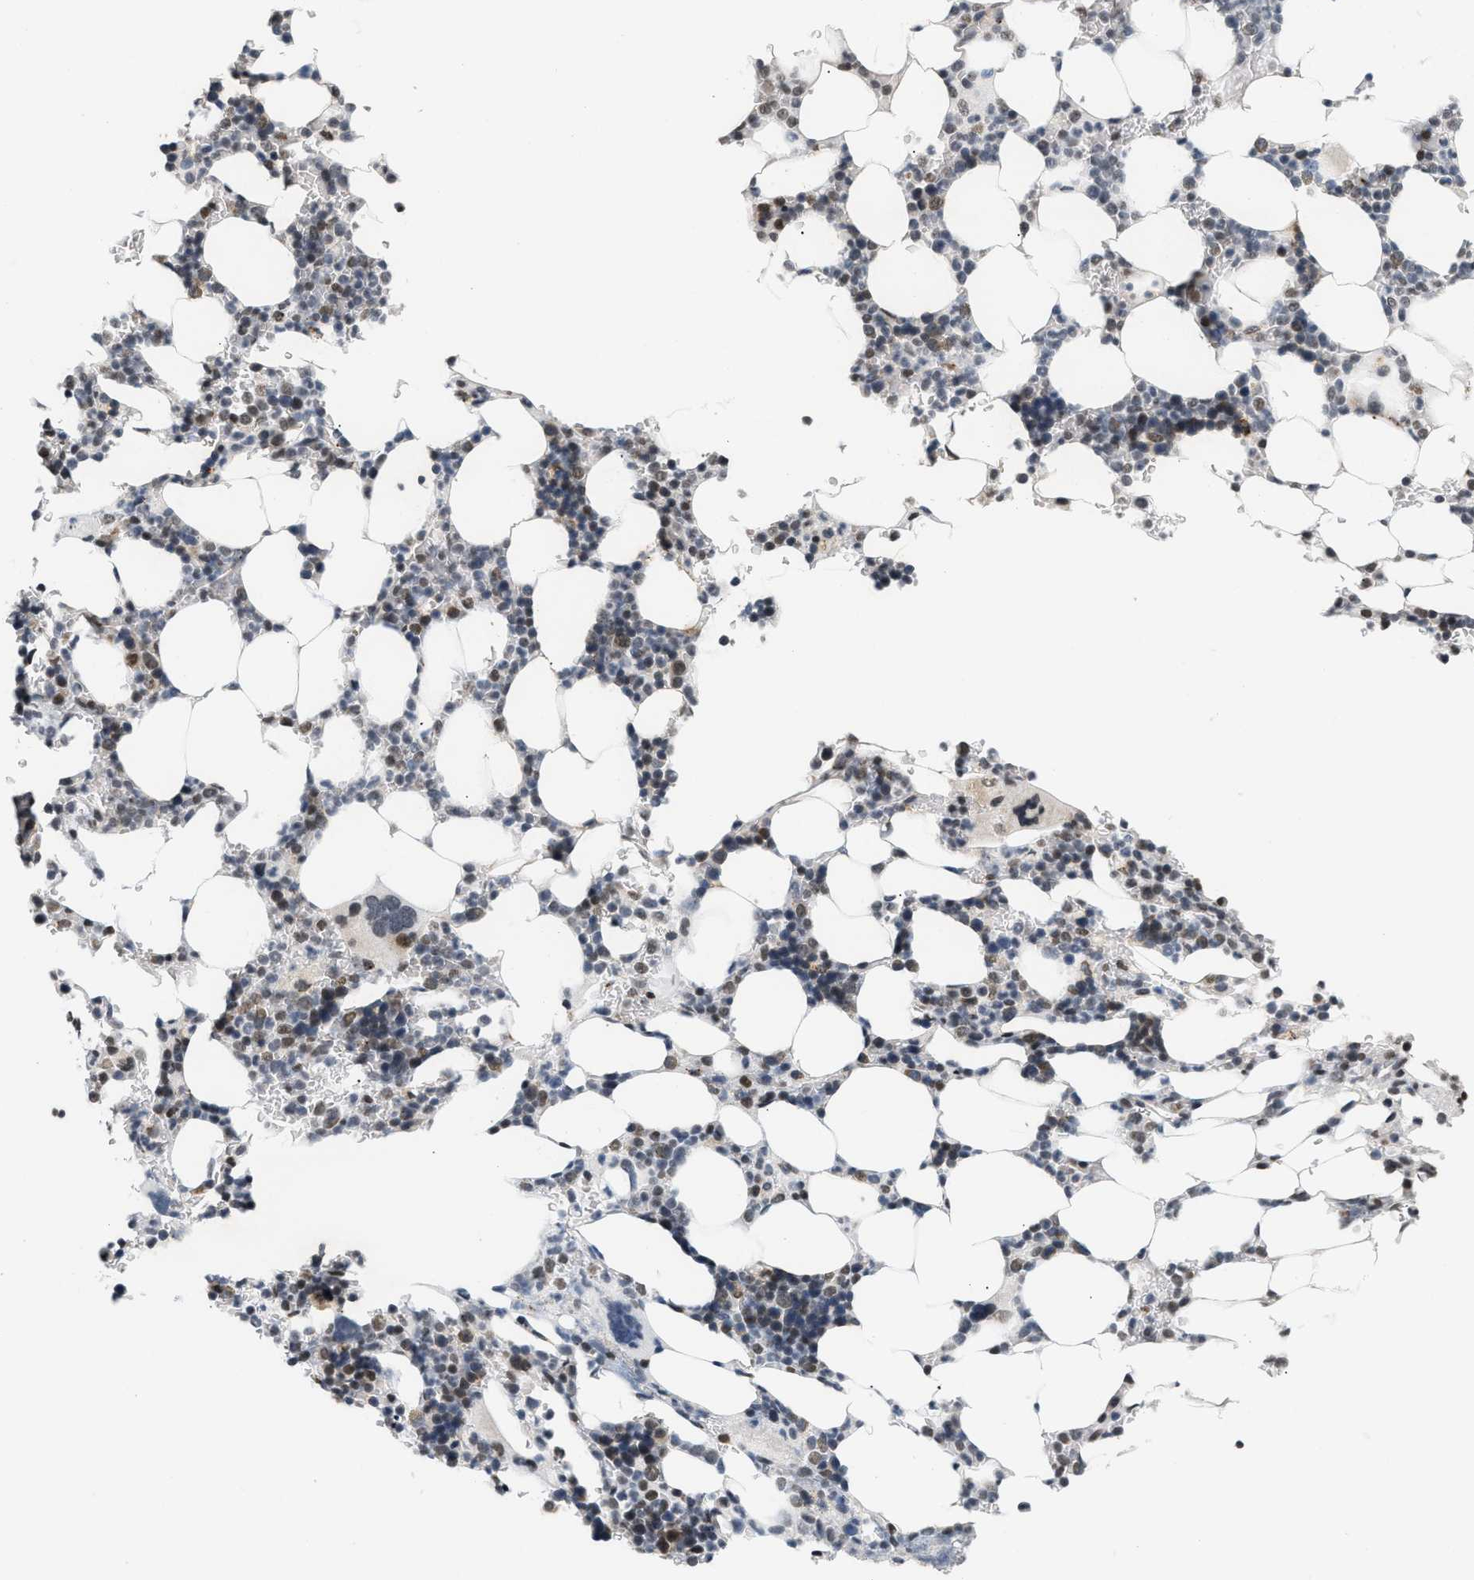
{"staining": {"intensity": "weak", "quantity": "25%-75%", "location": "nuclear"}, "tissue": "bone marrow", "cell_type": "Hematopoietic cells", "image_type": "normal", "snomed": [{"axis": "morphology", "description": "Normal tissue, NOS"}, {"axis": "topography", "description": "Bone marrow"}], "caption": "Immunohistochemistry of unremarkable bone marrow exhibits low levels of weak nuclear positivity in approximately 25%-75% of hematopoietic cells.", "gene": "RAF1", "patient": {"sex": "female", "age": 81}}